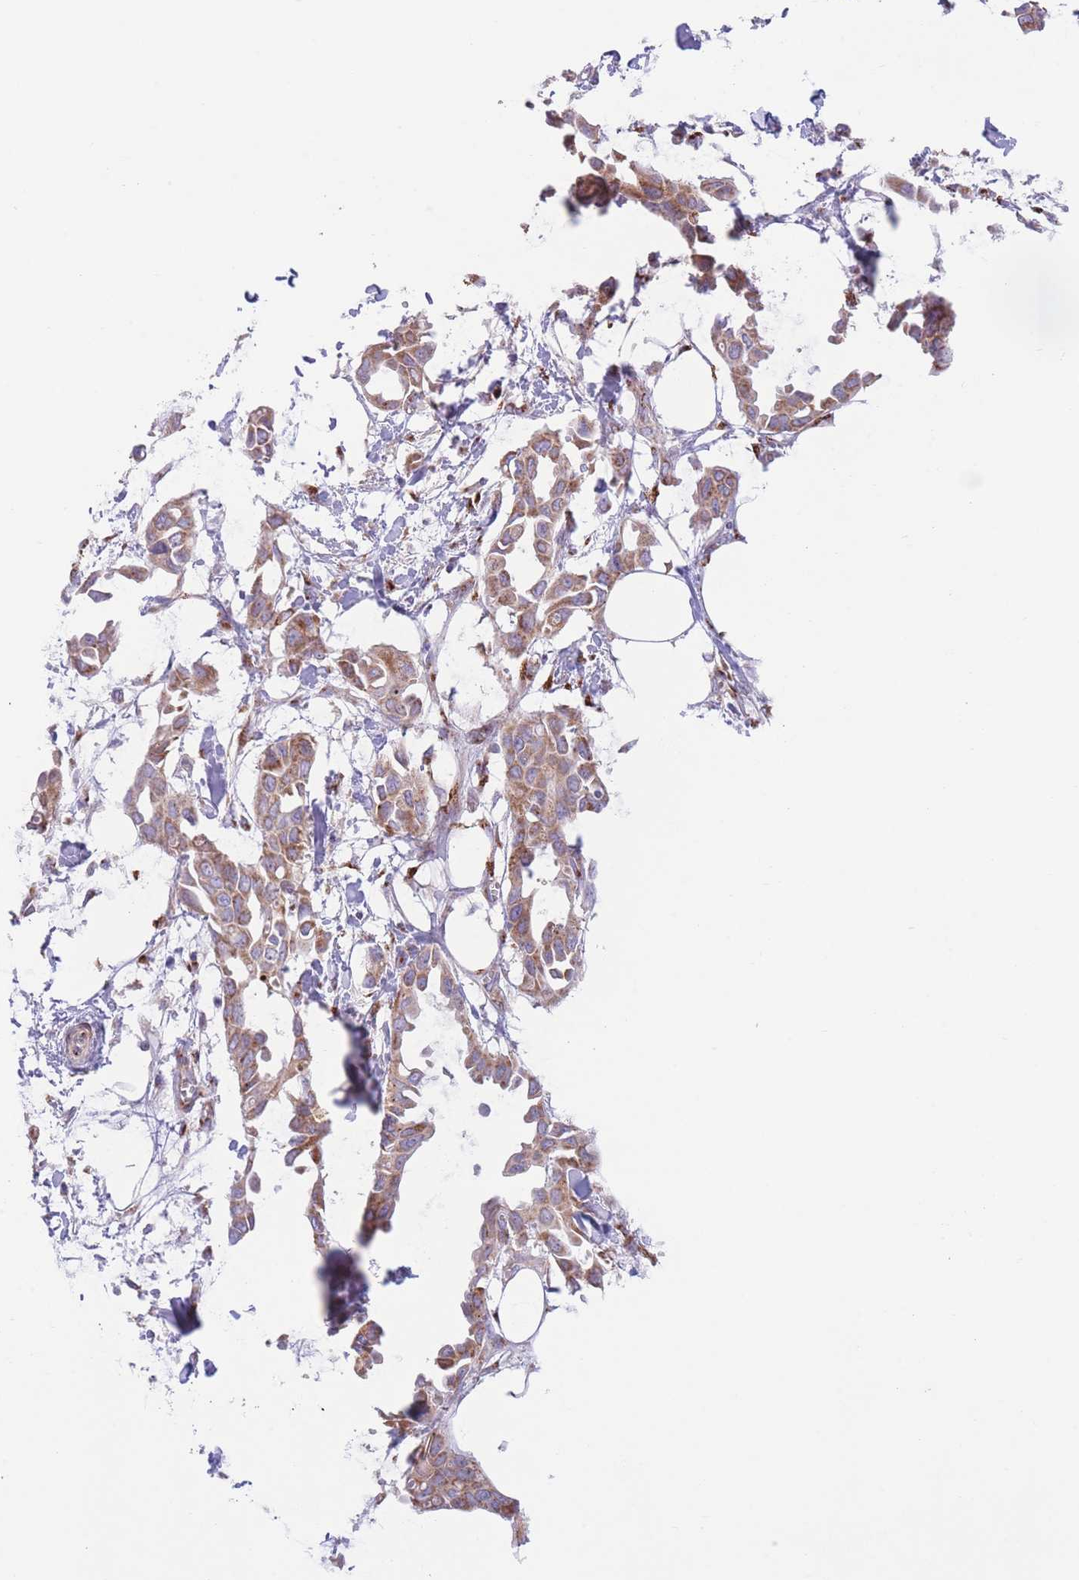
{"staining": {"intensity": "moderate", "quantity": ">75%", "location": "cytoplasmic/membranous"}, "tissue": "breast cancer", "cell_type": "Tumor cells", "image_type": "cancer", "snomed": [{"axis": "morphology", "description": "Duct carcinoma"}, {"axis": "topography", "description": "Breast"}], "caption": "A histopathology image of human infiltrating ductal carcinoma (breast) stained for a protein displays moderate cytoplasmic/membranous brown staining in tumor cells.", "gene": "MPND", "patient": {"sex": "female", "age": 41}}